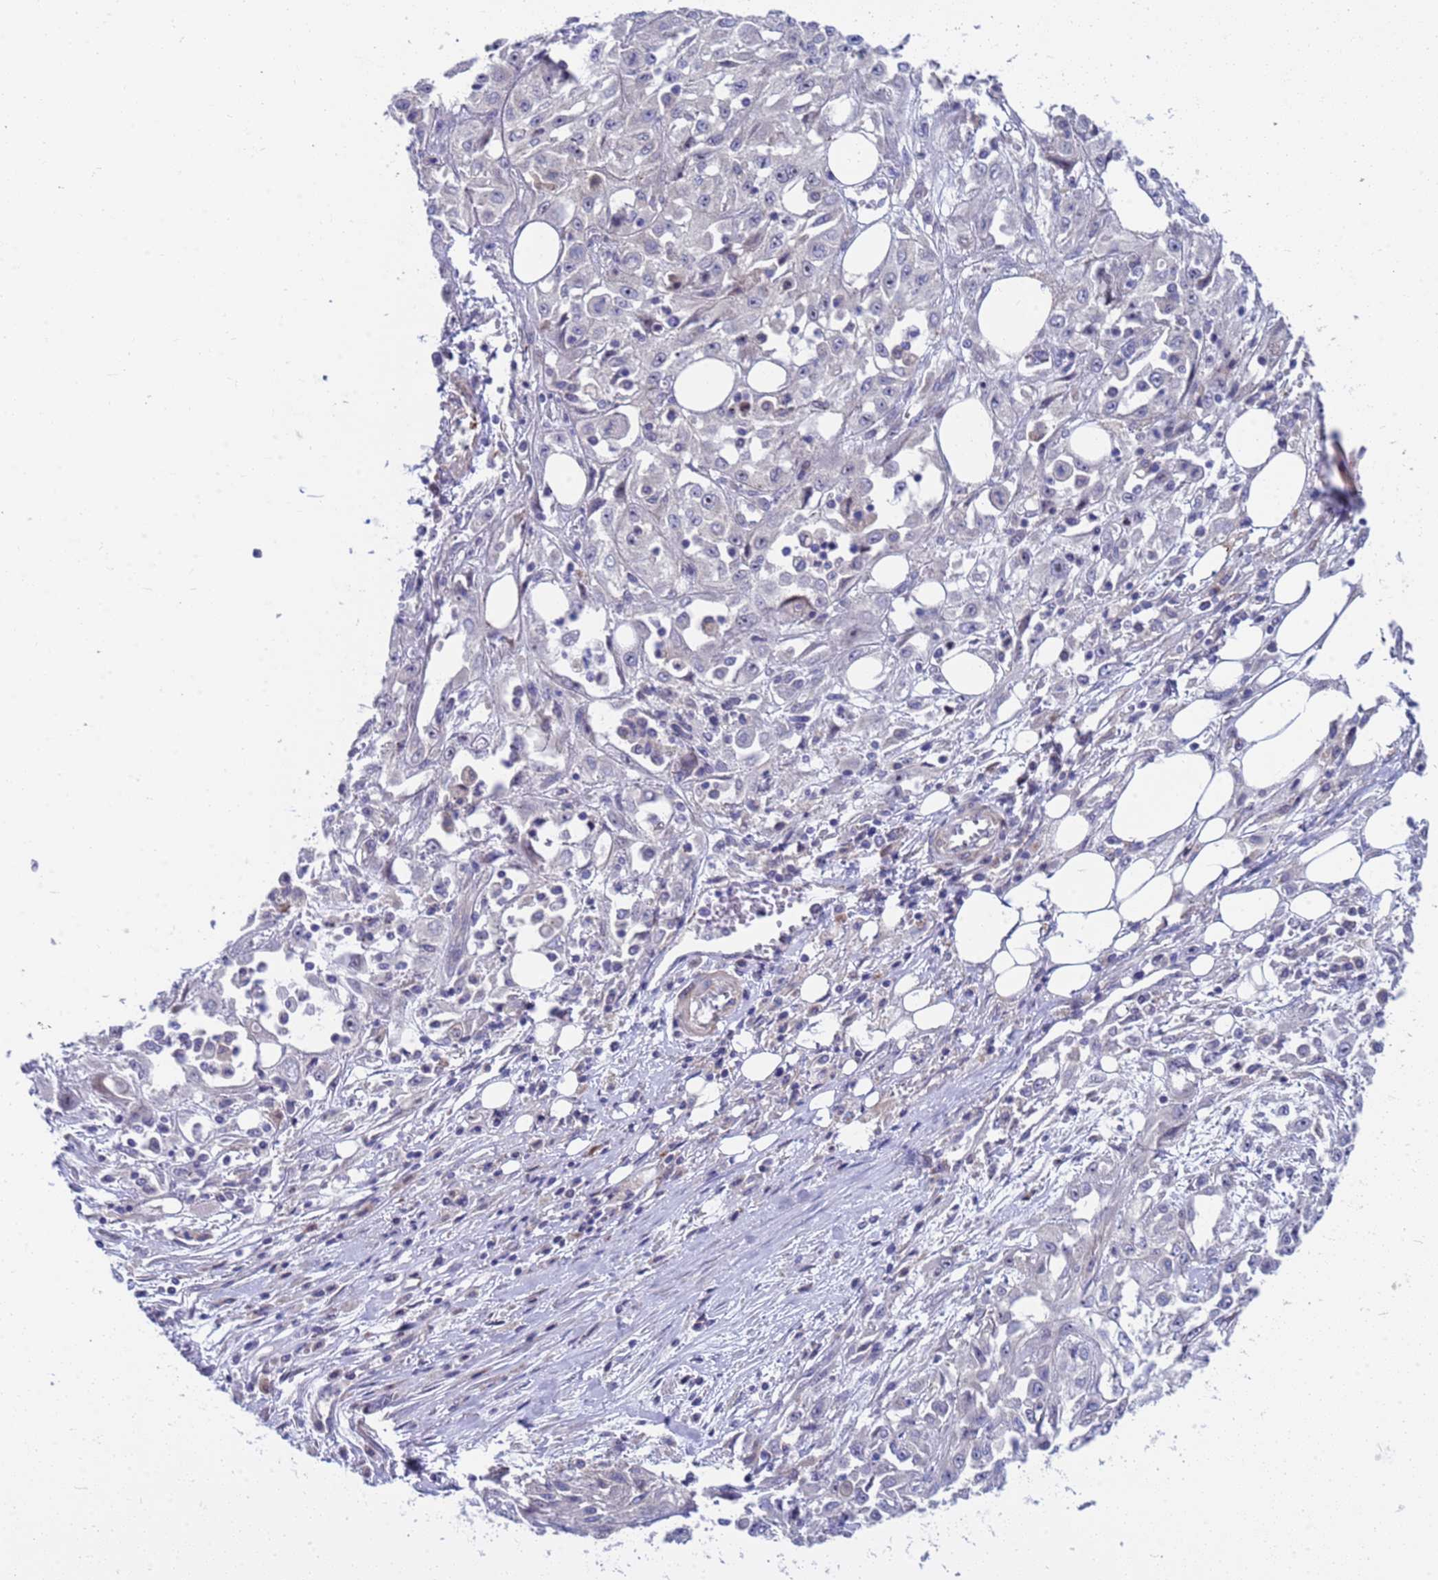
{"staining": {"intensity": "negative", "quantity": "none", "location": "none"}, "tissue": "skin cancer", "cell_type": "Tumor cells", "image_type": "cancer", "snomed": [{"axis": "morphology", "description": "Squamous cell carcinoma, NOS"}, {"axis": "morphology", "description": "Squamous cell carcinoma, metastatic, NOS"}, {"axis": "topography", "description": "Skin"}, {"axis": "topography", "description": "Lymph node"}], "caption": "High magnification brightfield microscopy of squamous cell carcinoma (skin) stained with DAB (brown) and counterstained with hematoxylin (blue): tumor cells show no significant staining.", "gene": "ENOSF1", "patient": {"sex": "male", "age": 75}}